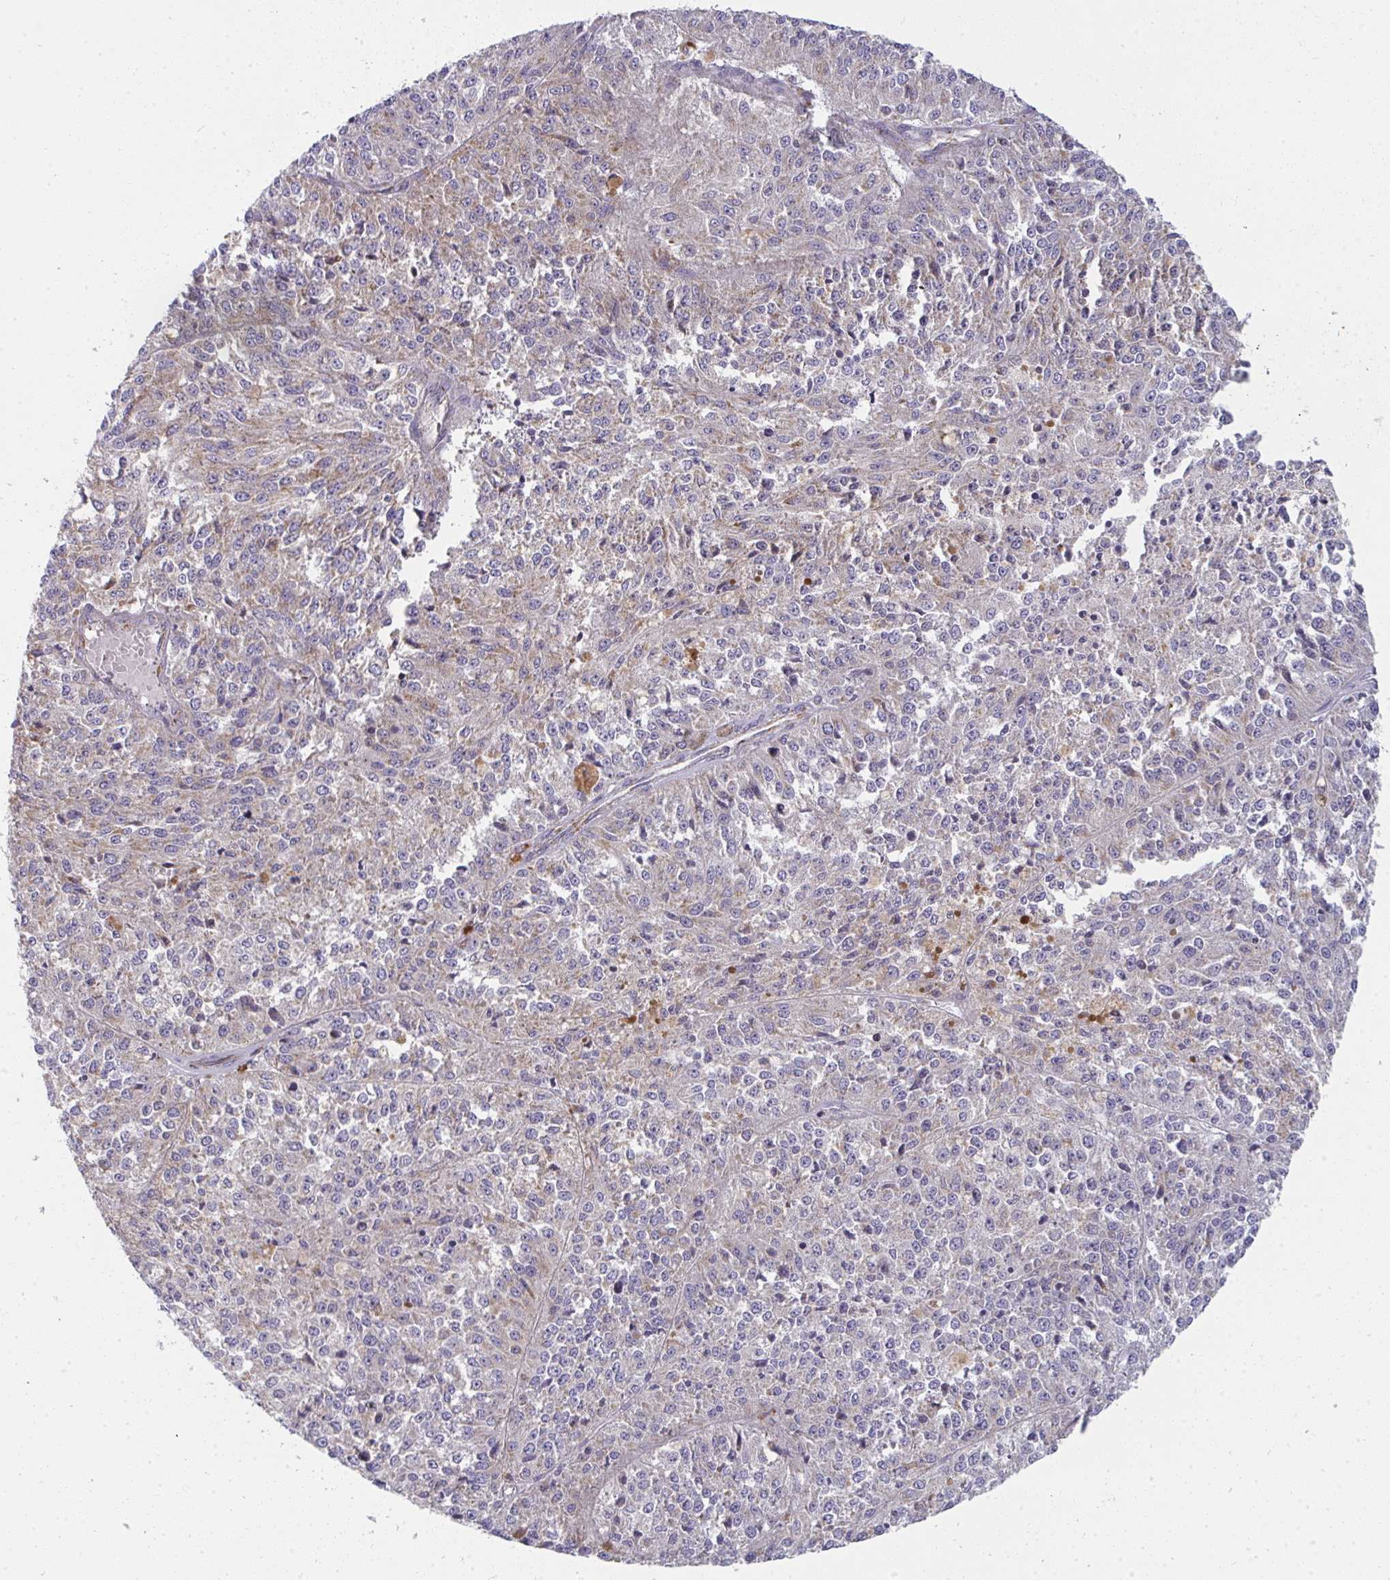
{"staining": {"intensity": "weak", "quantity": "<25%", "location": "cytoplasmic/membranous"}, "tissue": "melanoma", "cell_type": "Tumor cells", "image_type": "cancer", "snomed": [{"axis": "morphology", "description": "Malignant melanoma, Metastatic site"}, {"axis": "topography", "description": "Lymph node"}], "caption": "Immunohistochemistry of malignant melanoma (metastatic site) demonstrates no staining in tumor cells.", "gene": "FAHD1", "patient": {"sex": "female", "age": 64}}